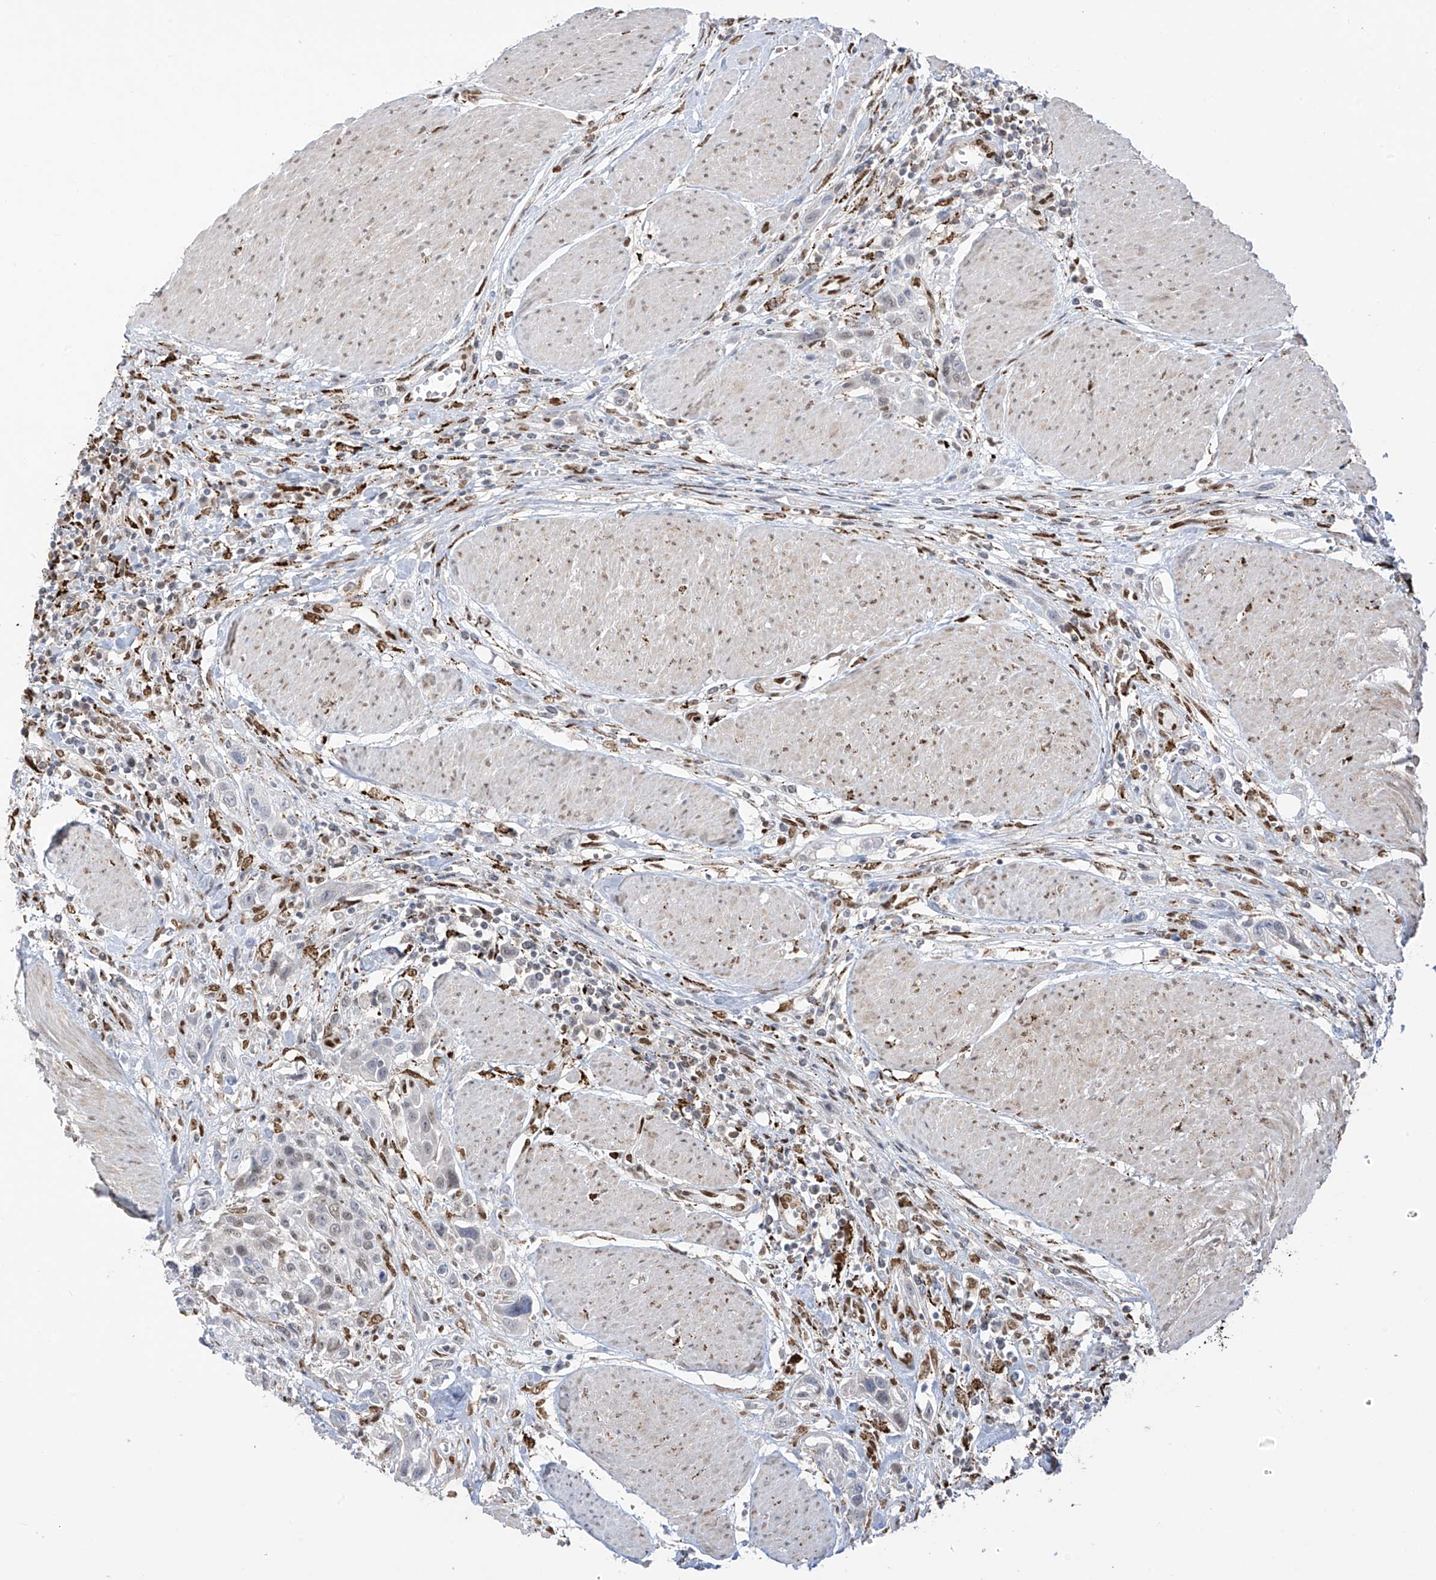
{"staining": {"intensity": "negative", "quantity": "none", "location": "none"}, "tissue": "urothelial cancer", "cell_type": "Tumor cells", "image_type": "cancer", "snomed": [{"axis": "morphology", "description": "Urothelial carcinoma, High grade"}, {"axis": "topography", "description": "Urinary bladder"}], "caption": "DAB immunohistochemical staining of urothelial cancer demonstrates no significant expression in tumor cells.", "gene": "PM20D2", "patient": {"sex": "male", "age": 50}}